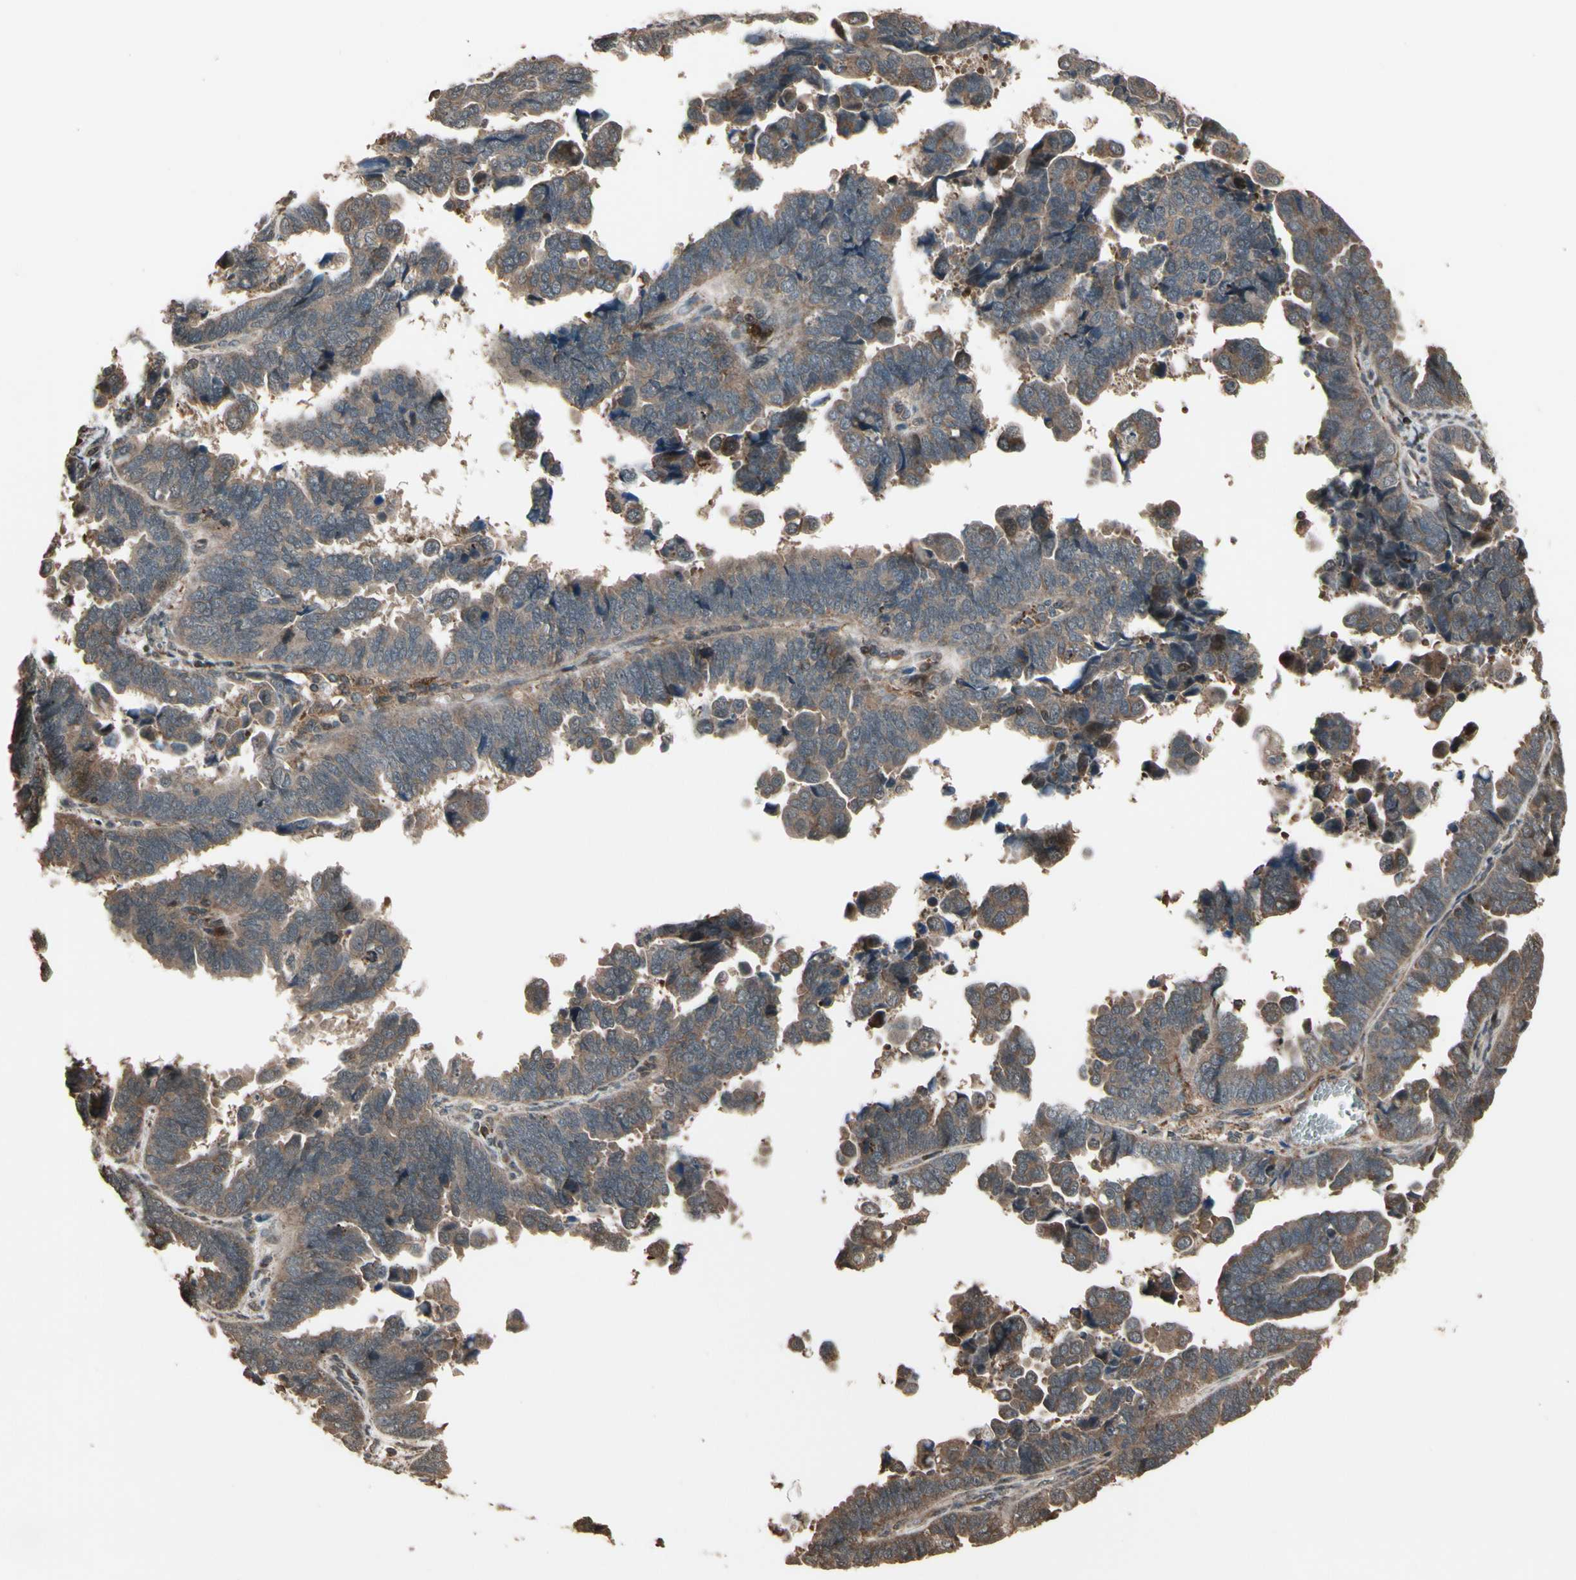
{"staining": {"intensity": "weak", "quantity": "25%-75%", "location": "cytoplasmic/membranous"}, "tissue": "endometrial cancer", "cell_type": "Tumor cells", "image_type": "cancer", "snomed": [{"axis": "morphology", "description": "Adenocarcinoma, NOS"}, {"axis": "topography", "description": "Endometrium"}], "caption": "Brown immunohistochemical staining in adenocarcinoma (endometrial) shows weak cytoplasmic/membranous expression in approximately 25%-75% of tumor cells.", "gene": "CSF1R", "patient": {"sex": "female", "age": 75}}